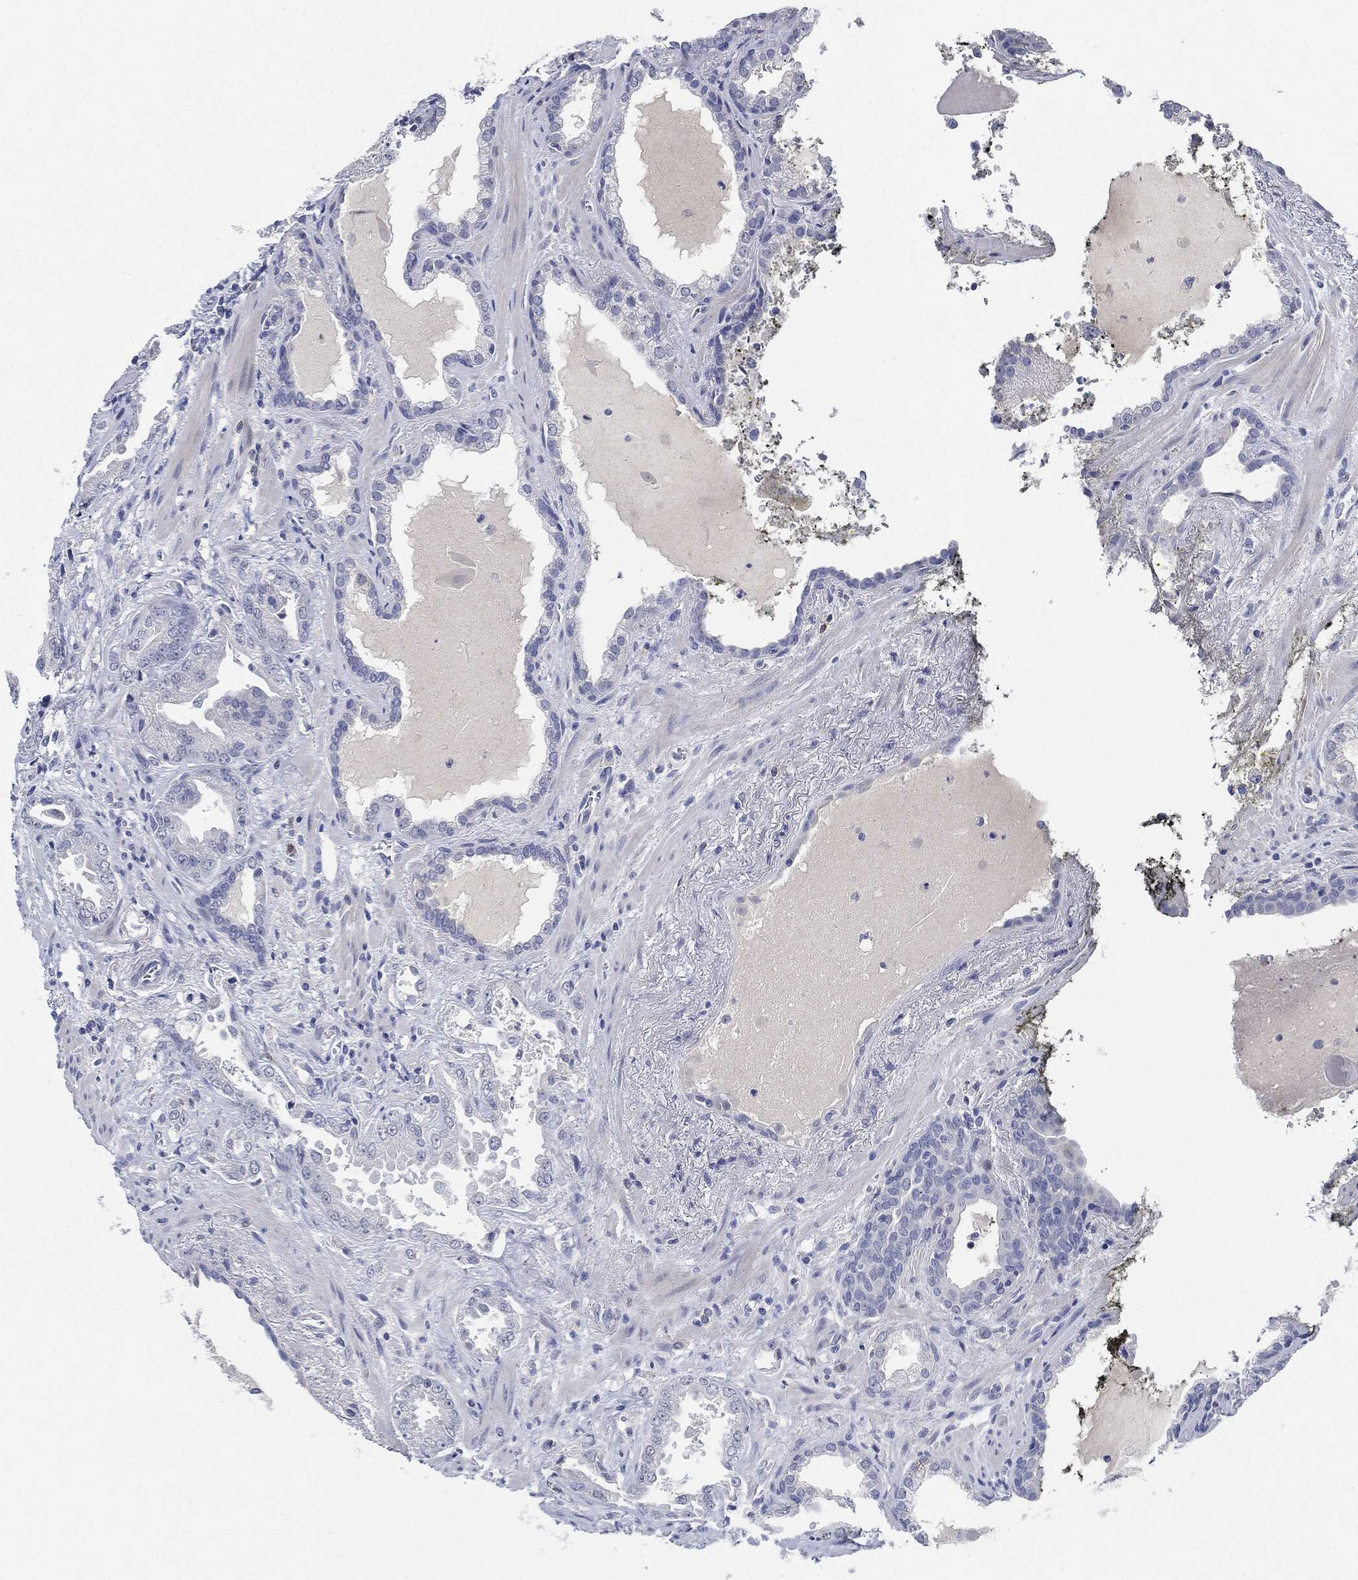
{"staining": {"intensity": "negative", "quantity": "none", "location": "none"}, "tissue": "prostate cancer", "cell_type": "Tumor cells", "image_type": "cancer", "snomed": [{"axis": "morphology", "description": "Adenocarcinoma, Low grade"}, {"axis": "topography", "description": "Prostate"}], "caption": "Micrograph shows no protein staining in tumor cells of adenocarcinoma (low-grade) (prostate) tissue.", "gene": "NTRK1", "patient": {"sex": "male", "age": 62}}